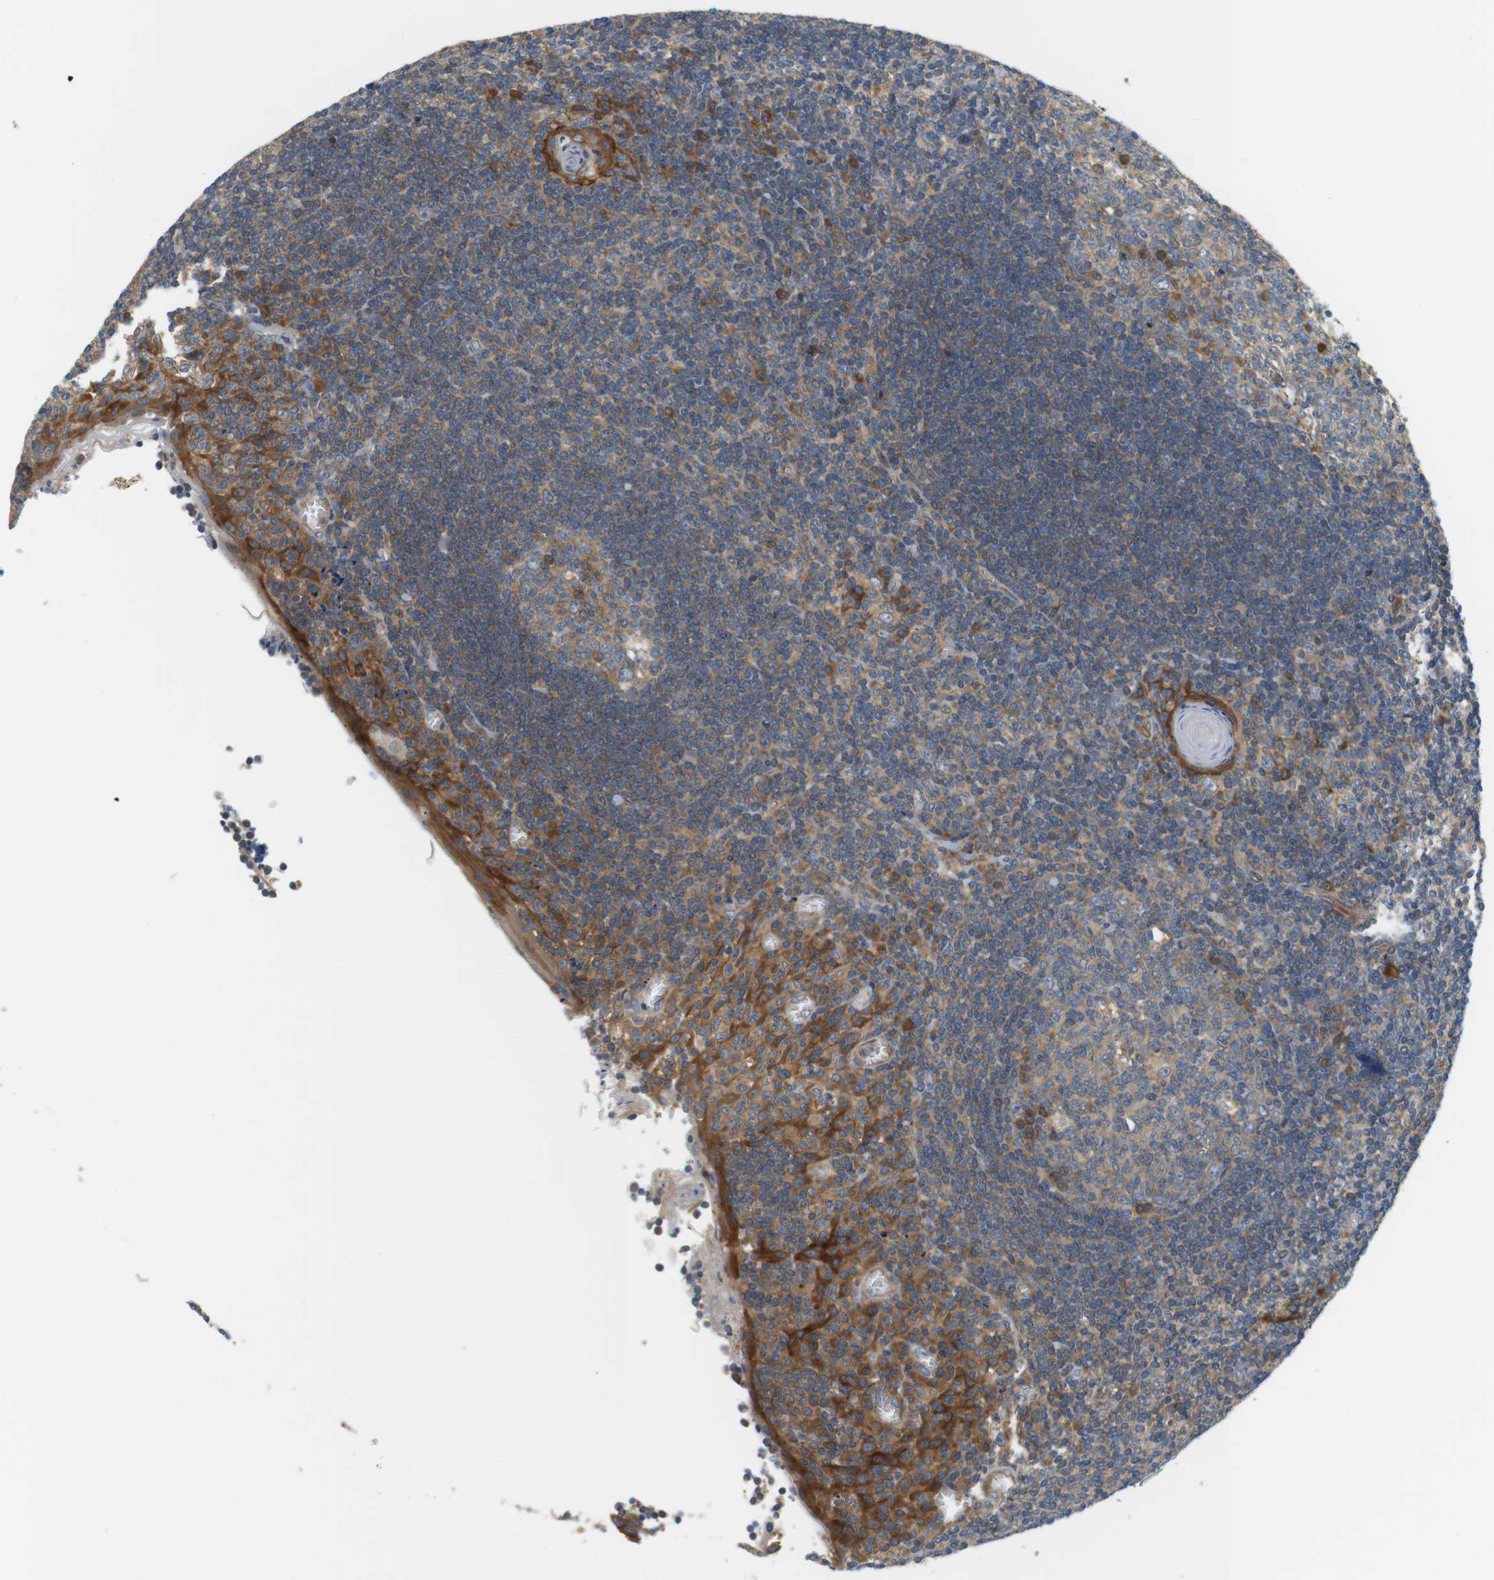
{"staining": {"intensity": "weak", "quantity": ">75%", "location": "cytoplasmic/membranous"}, "tissue": "tonsil", "cell_type": "Germinal center cells", "image_type": "normal", "snomed": [{"axis": "morphology", "description": "Normal tissue, NOS"}, {"axis": "topography", "description": "Tonsil"}], "caption": "Weak cytoplasmic/membranous expression for a protein is appreciated in approximately >75% of germinal center cells of normal tonsil using immunohistochemistry (IHC).", "gene": "SH3GLB1", "patient": {"sex": "male", "age": 37}}